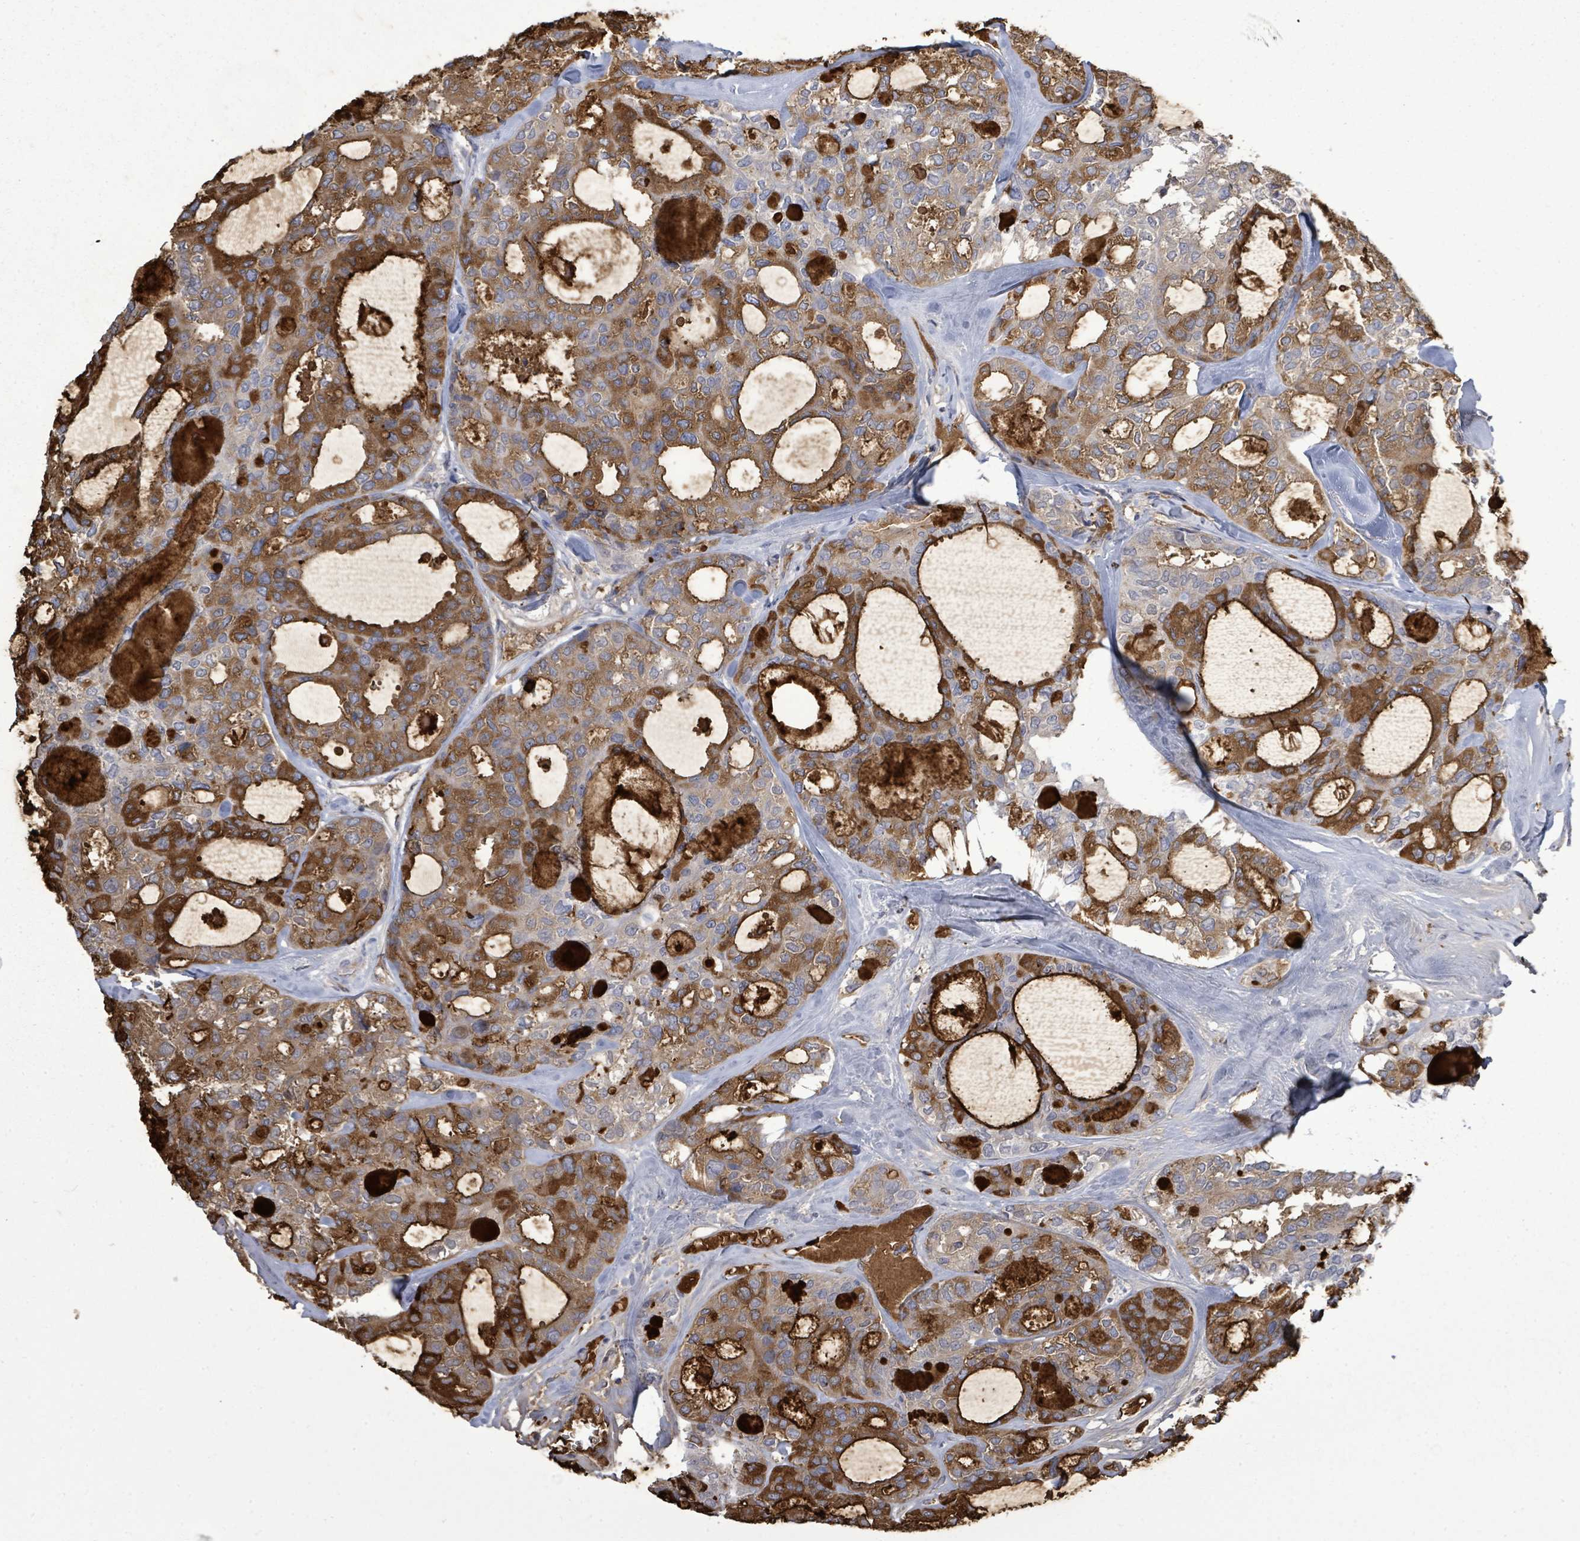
{"staining": {"intensity": "moderate", "quantity": ">75%", "location": "cytoplasmic/membranous"}, "tissue": "thyroid cancer", "cell_type": "Tumor cells", "image_type": "cancer", "snomed": [{"axis": "morphology", "description": "Follicular adenoma carcinoma, NOS"}, {"axis": "topography", "description": "Thyroid gland"}], "caption": "A high-resolution image shows IHC staining of thyroid cancer, which shows moderate cytoplasmic/membranous expression in approximately >75% of tumor cells.", "gene": "PAPSS1", "patient": {"sex": "male", "age": 75}}